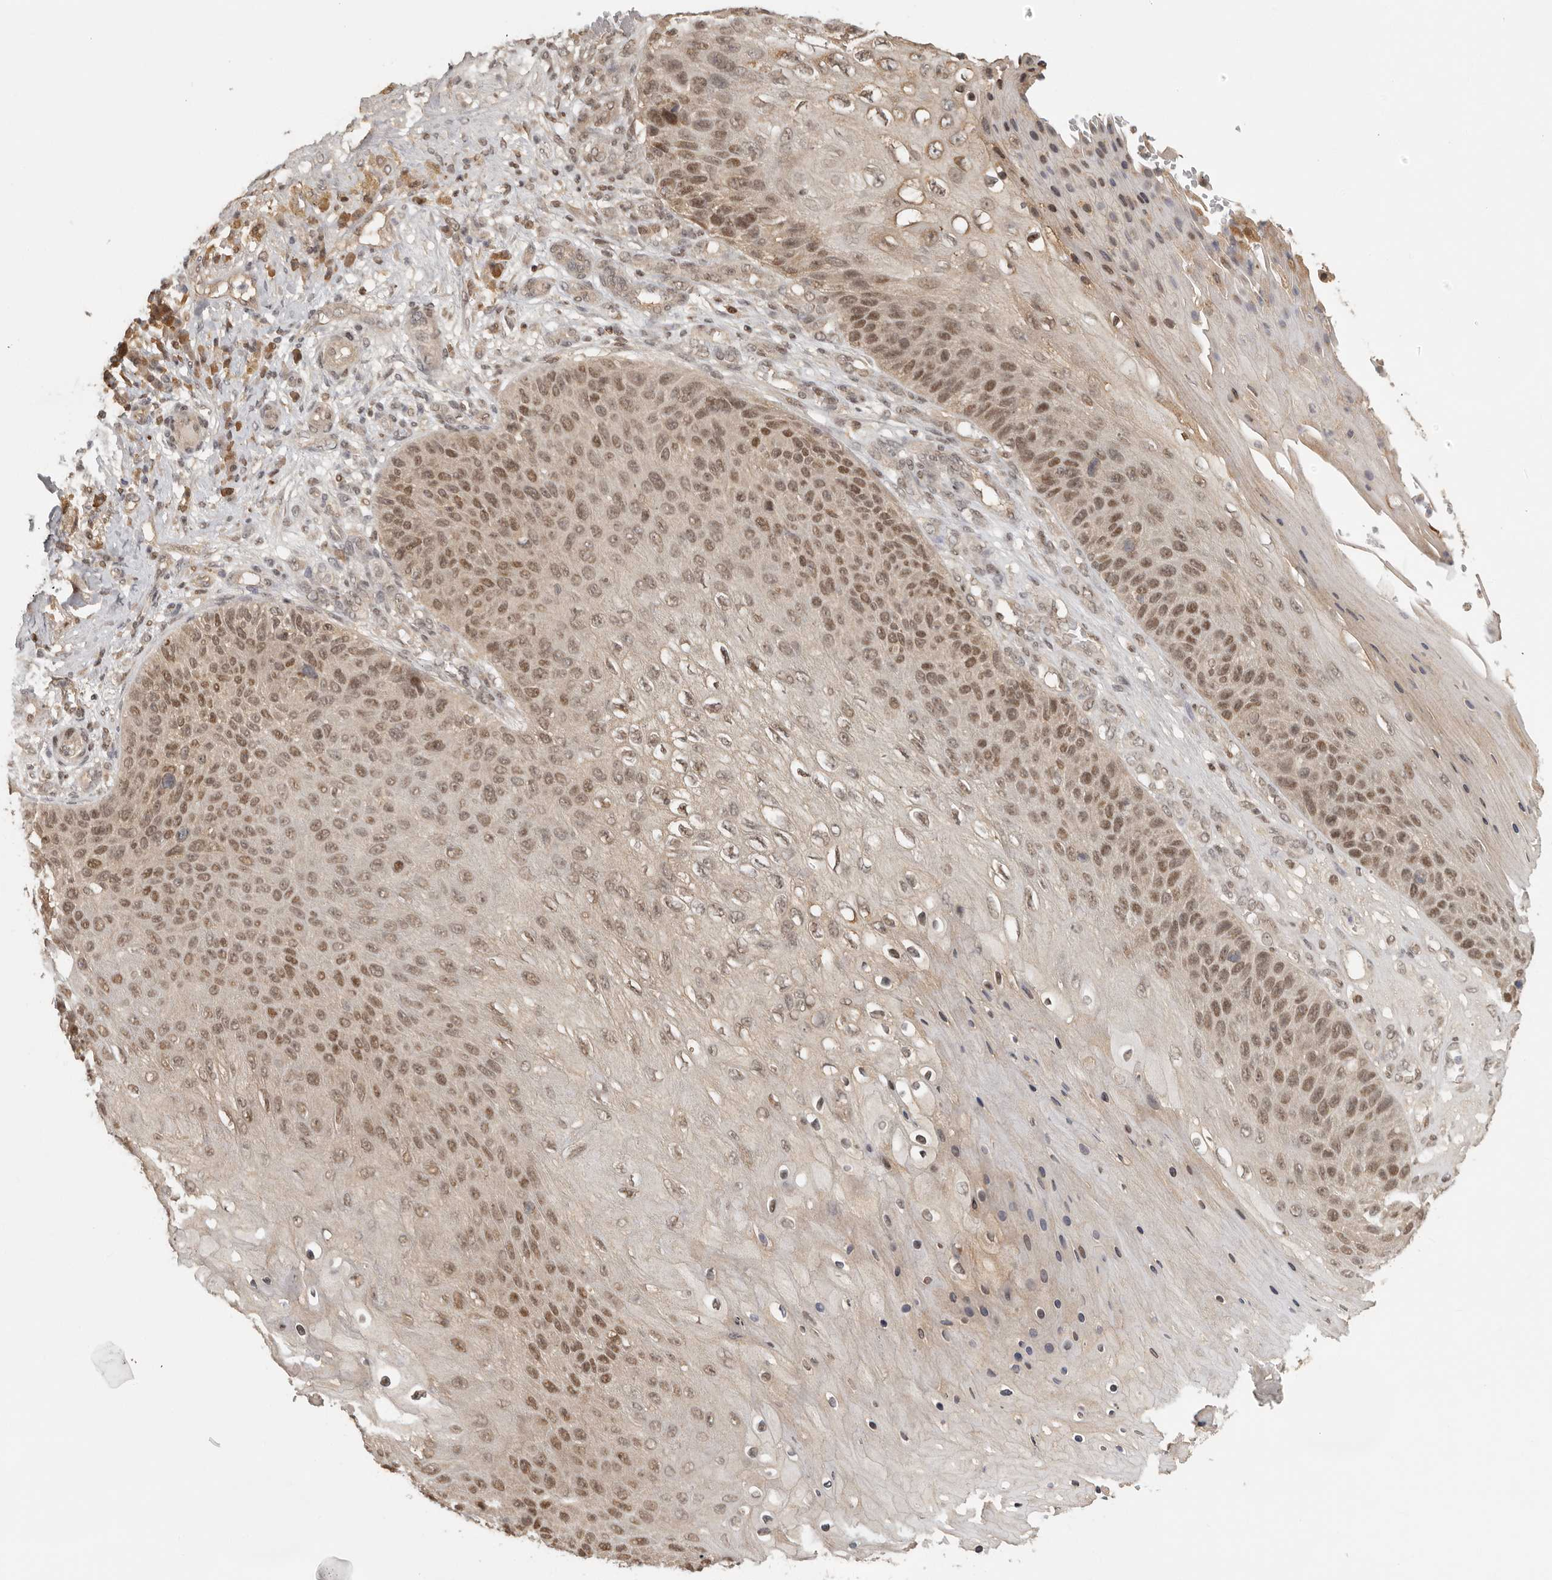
{"staining": {"intensity": "moderate", "quantity": ">75%", "location": "nuclear"}, "tissue": "skin cancer", "cell_type": "Tumor cells", "image_type": "cancer", "snomed": [{"axis": "morphology", "description": "Squamous cell carcinoma, NOS"}, {"axis": "topography", "description": "Skin"}], "caption": "The photomicrograph demonstrates immunohistochemical staining of skin cancer (squamous cell carcinoma). There is moderate nuclear staining is identified in about >75% of tumor cells.", "gene": "PSMA5", "patient": {"sex": "female", "age": 88}}